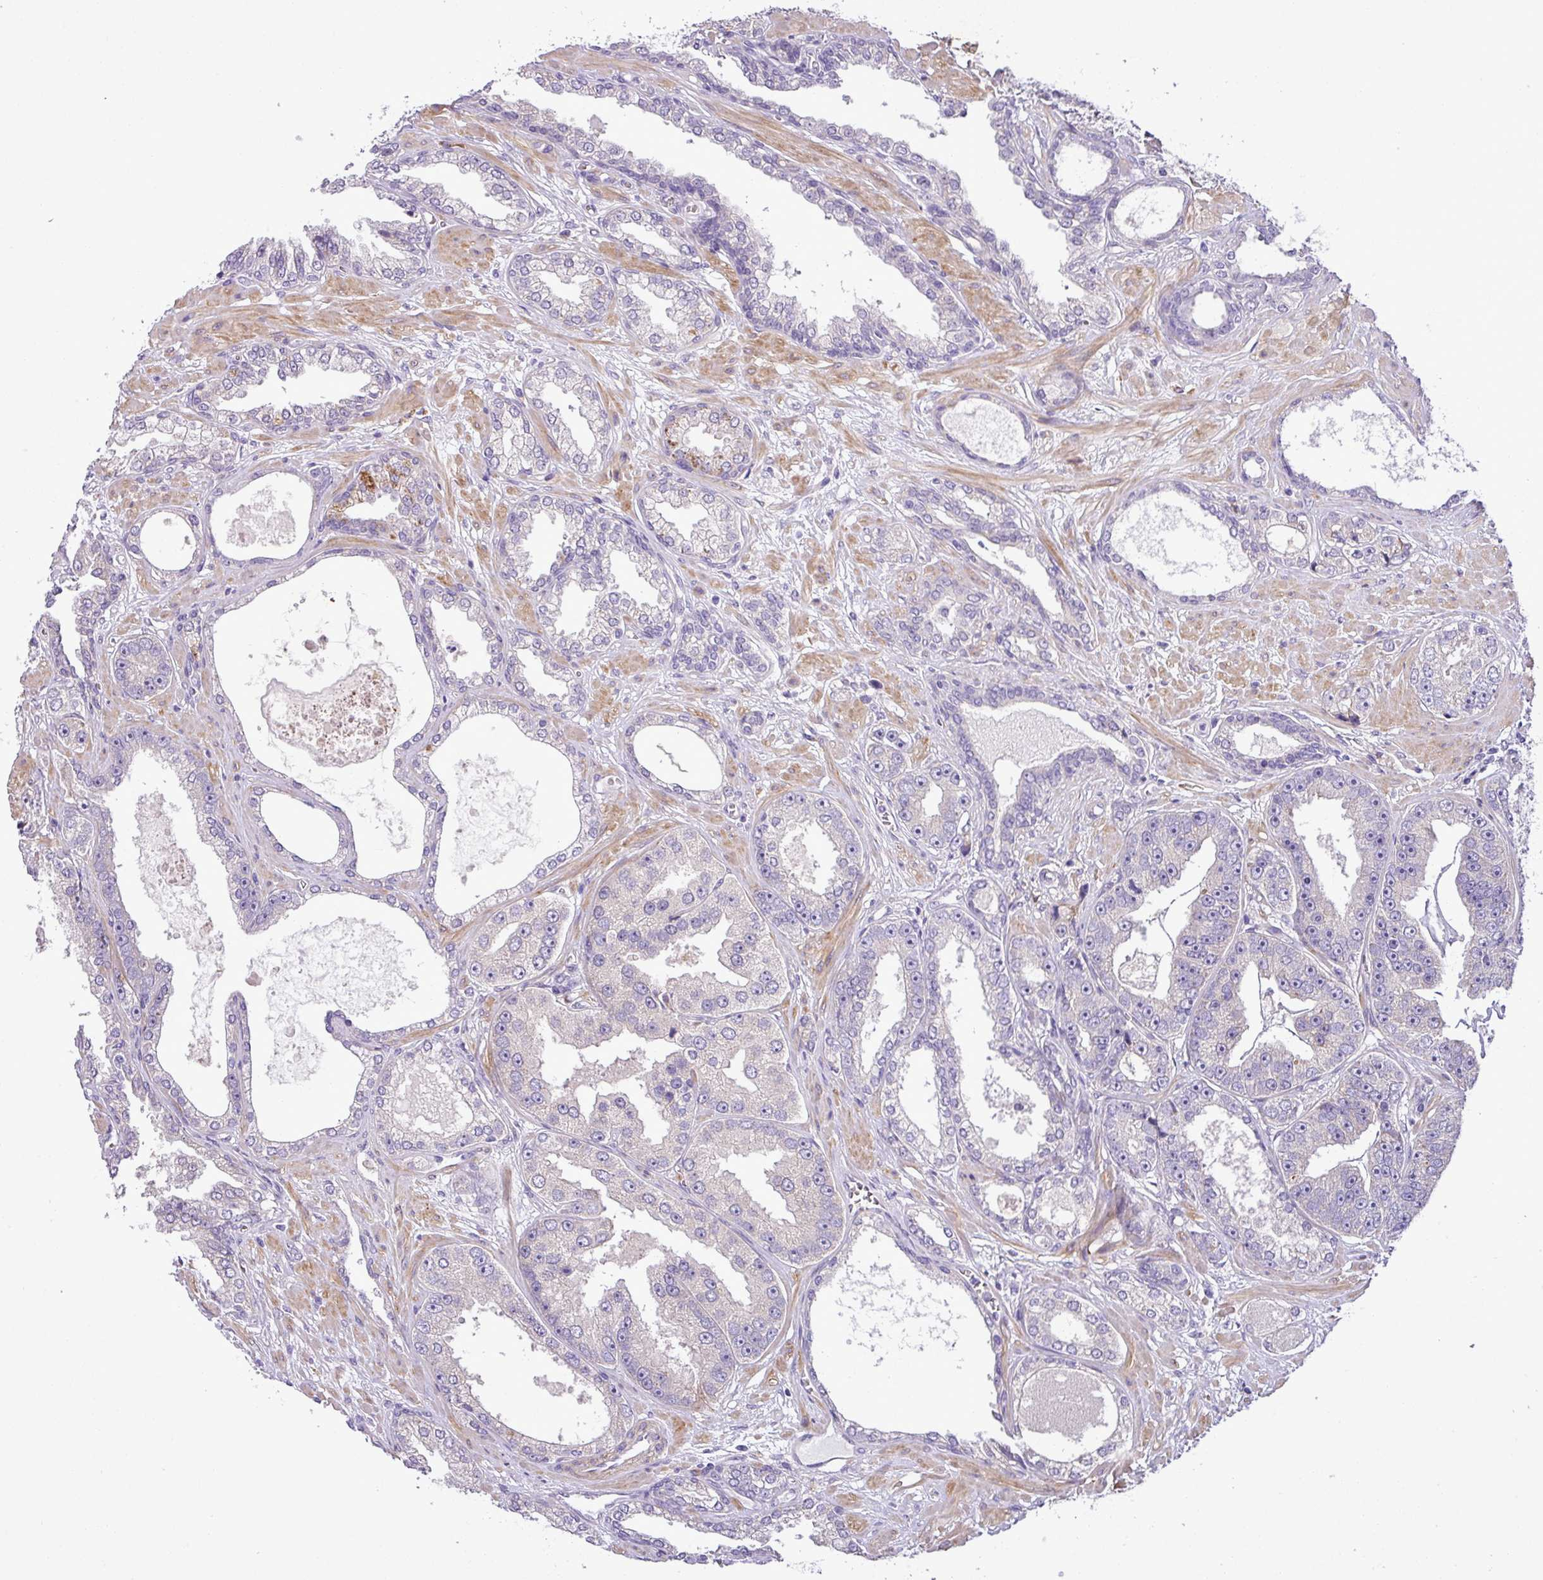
{"staining": {"intensity": "negative", "quantity": "none", "location": "none"}, "tissue": "prostate cancer", "cell_type": "Tumor cells", "image_type": "cancer", "snomed": [{"axis": "morphology", "description": "Adenocarcinoma, High grade"}, {"axis": "topography", "description": "Prostate"}], "caption": "Tumor cells show no significant protein staining in prostate high-grade adenocarcinoma.", "gene": "MOCS3", "patient": {"sex": "male", "age": 71}}